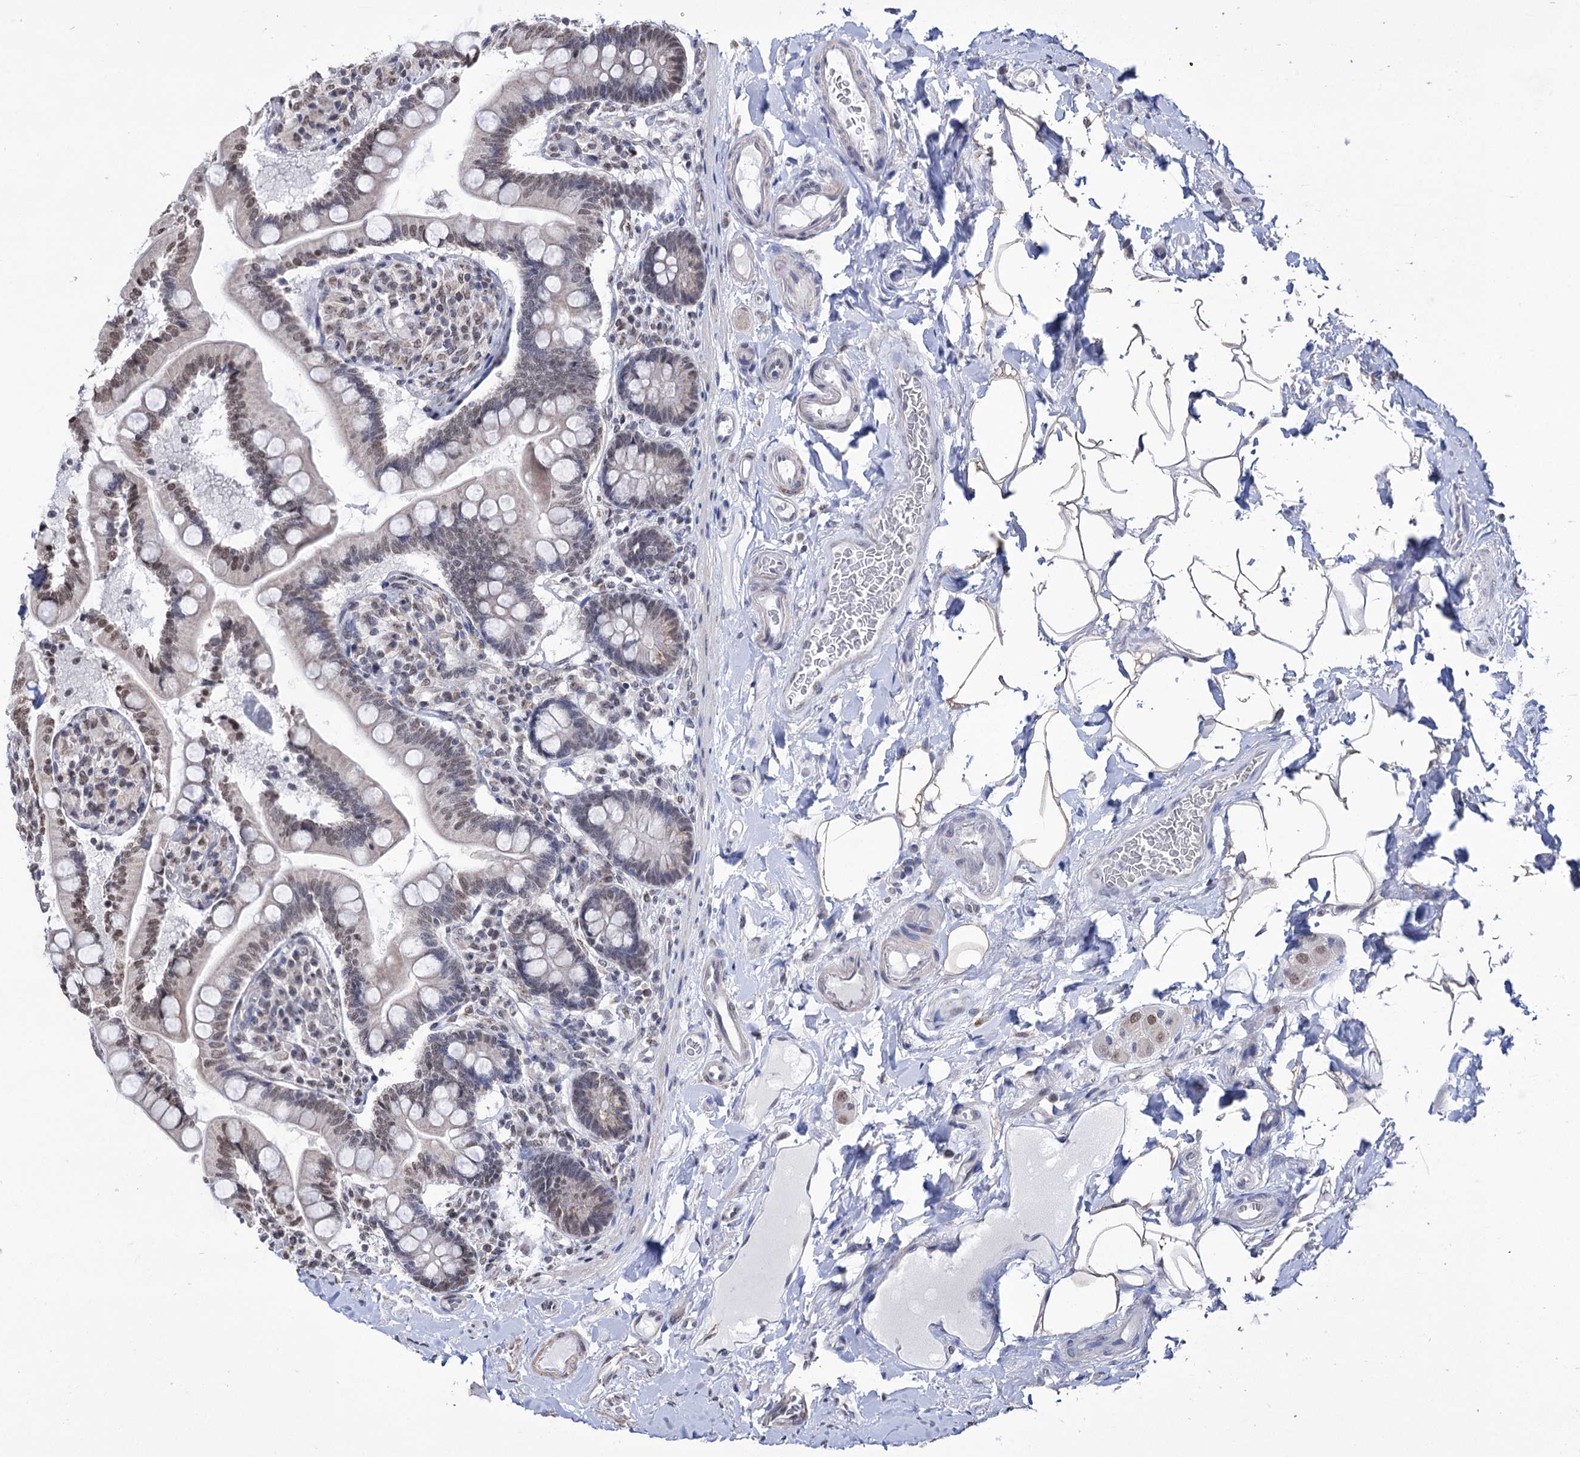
{"staining": {"intensity": "moderate", "quantity": "25%-75%", "location": "nuclear"}, "tissue": "small intestine", "cell_type": "Glandular cells", "image_type": "normal", "snomed": [{"axis": "morphology", "description": "Normal tissue, NOS"}, {"axis": "topography", "description": "Small intestine"}], "caption": "A high-resolution image shows IHC staining of unremarkable small intestine, which displays moderate nuclear positivity in approximately 25%-75% of glandular cells.", "gene": "ABHD10", "patient": {"sex": "female", "age": 64}}